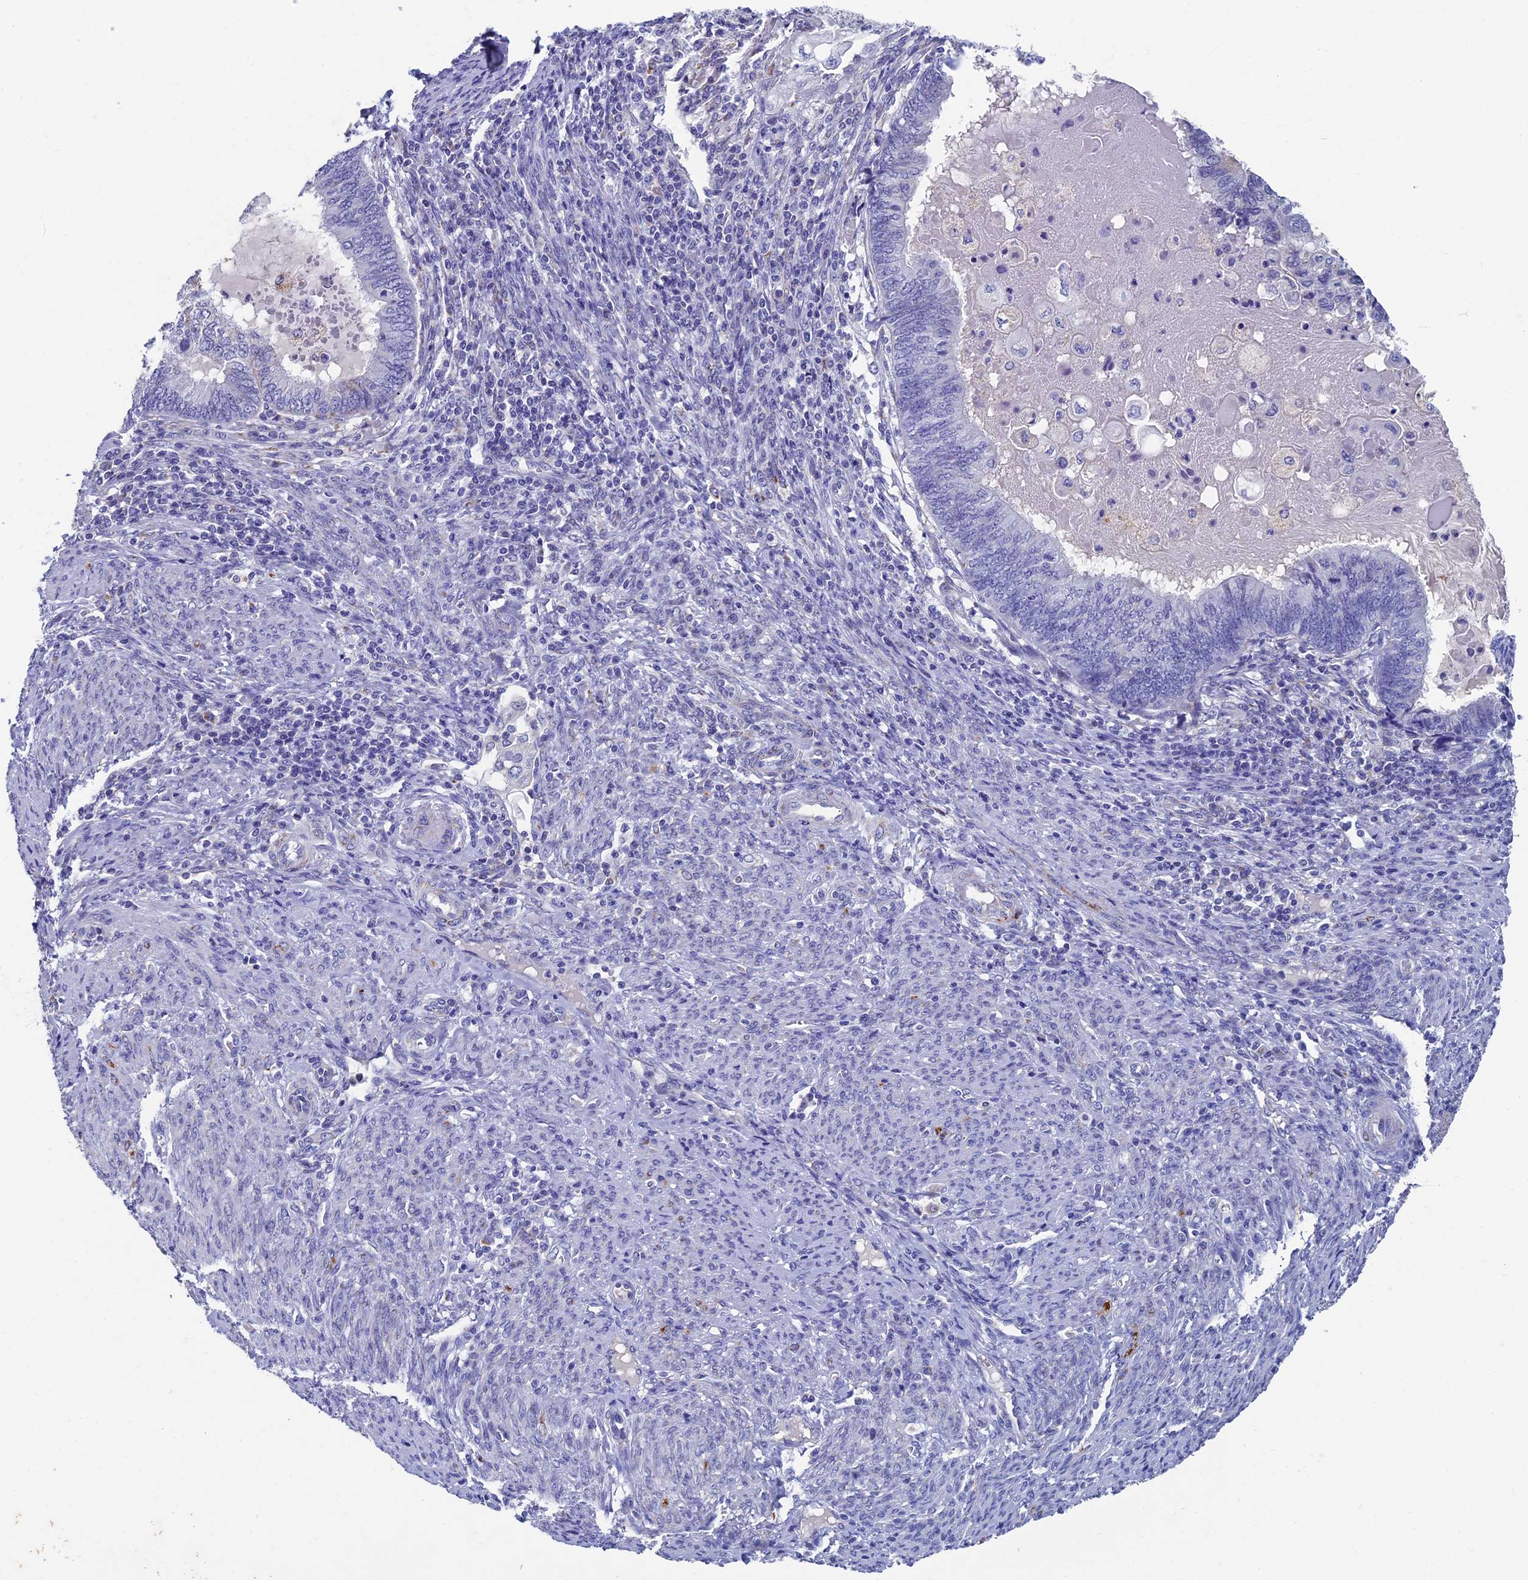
{"staining": {"intensity": "negative", "quantity": "none", "location": "none"}, "tissue": "endometrial cancer", "cell_type": "Tumor cells", "image_type": "cancer", "snomed": [{"axis": "morphology", "description": "Adenocarcinoma, NOS"}, {"axis": "topography", "description": "Uterus"}, {"axis": "topography", "description": "Endometrium"}], "caption": "High magnification brightfield microscopy of endometrial adenocarcinoma stained with DAB (brown) and counterstained with hematoxylin (blue): tumor cells show no significant positivity.", "gene": "OAT", "patient": {"sex": "female", "age": 70}}